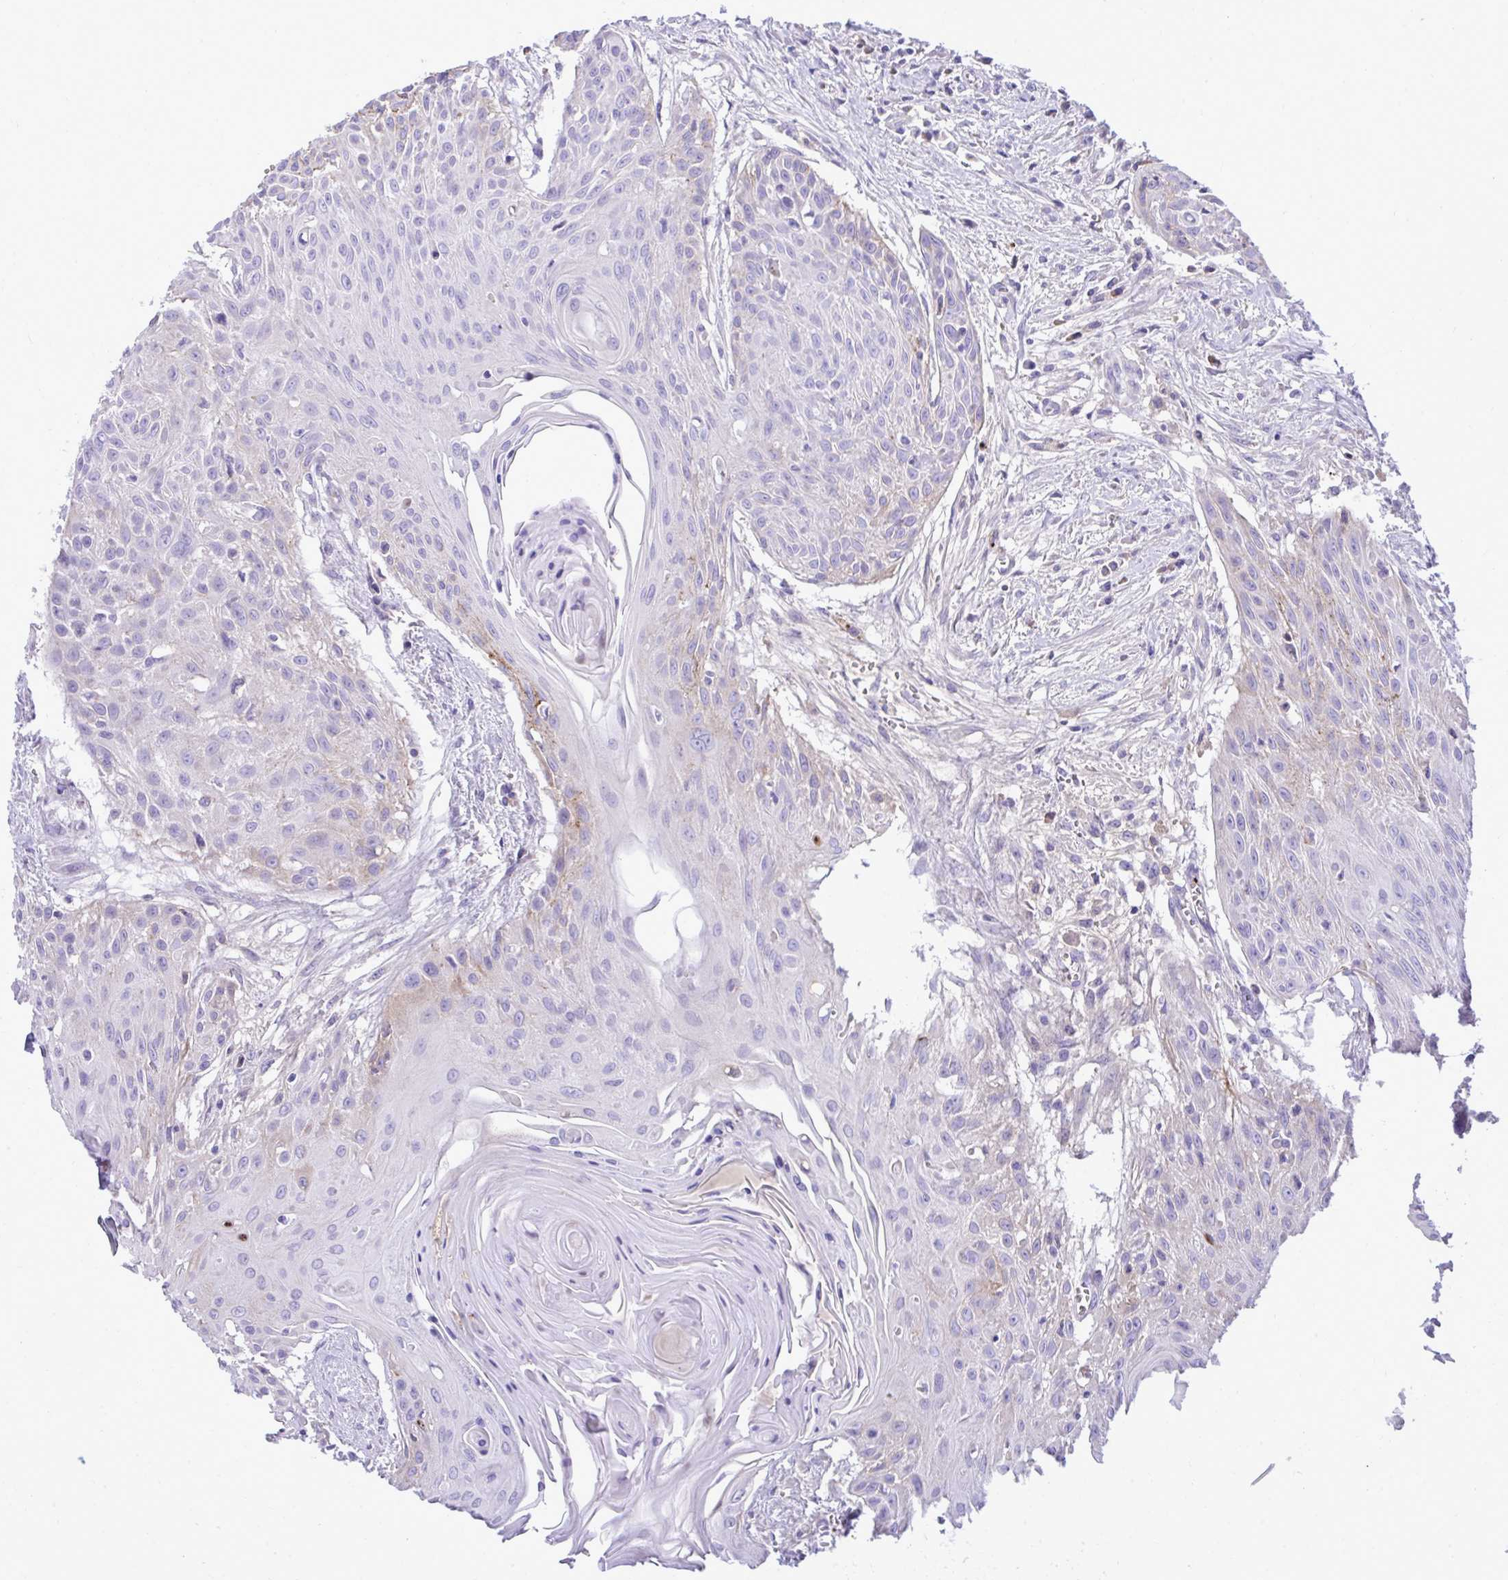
{"staining": {"intensity": "weak", "quantity": "<25%", "location": "cytoplasmic/membranous"}, "tissue": "head and neck cancer", "cell_type": "Tumor cells", "image_type": "cancer", "snomed": [{"axis": "morphology", "description": "Squamous cell carcinoma, NOS"}, {"axis": "topography", "description": "Lymph node"}, {"axis": "topography", "description": "Salivary gland"}, {"axis": "topography", "description": "Head-Neck"}], "caption": "Head and neck cancer (squamous cell carcinoma) stained for a protein using IHC reveals no staining tumor cells.", "gene": "HRG", "patient": {"sex": "female", "age": 74}}